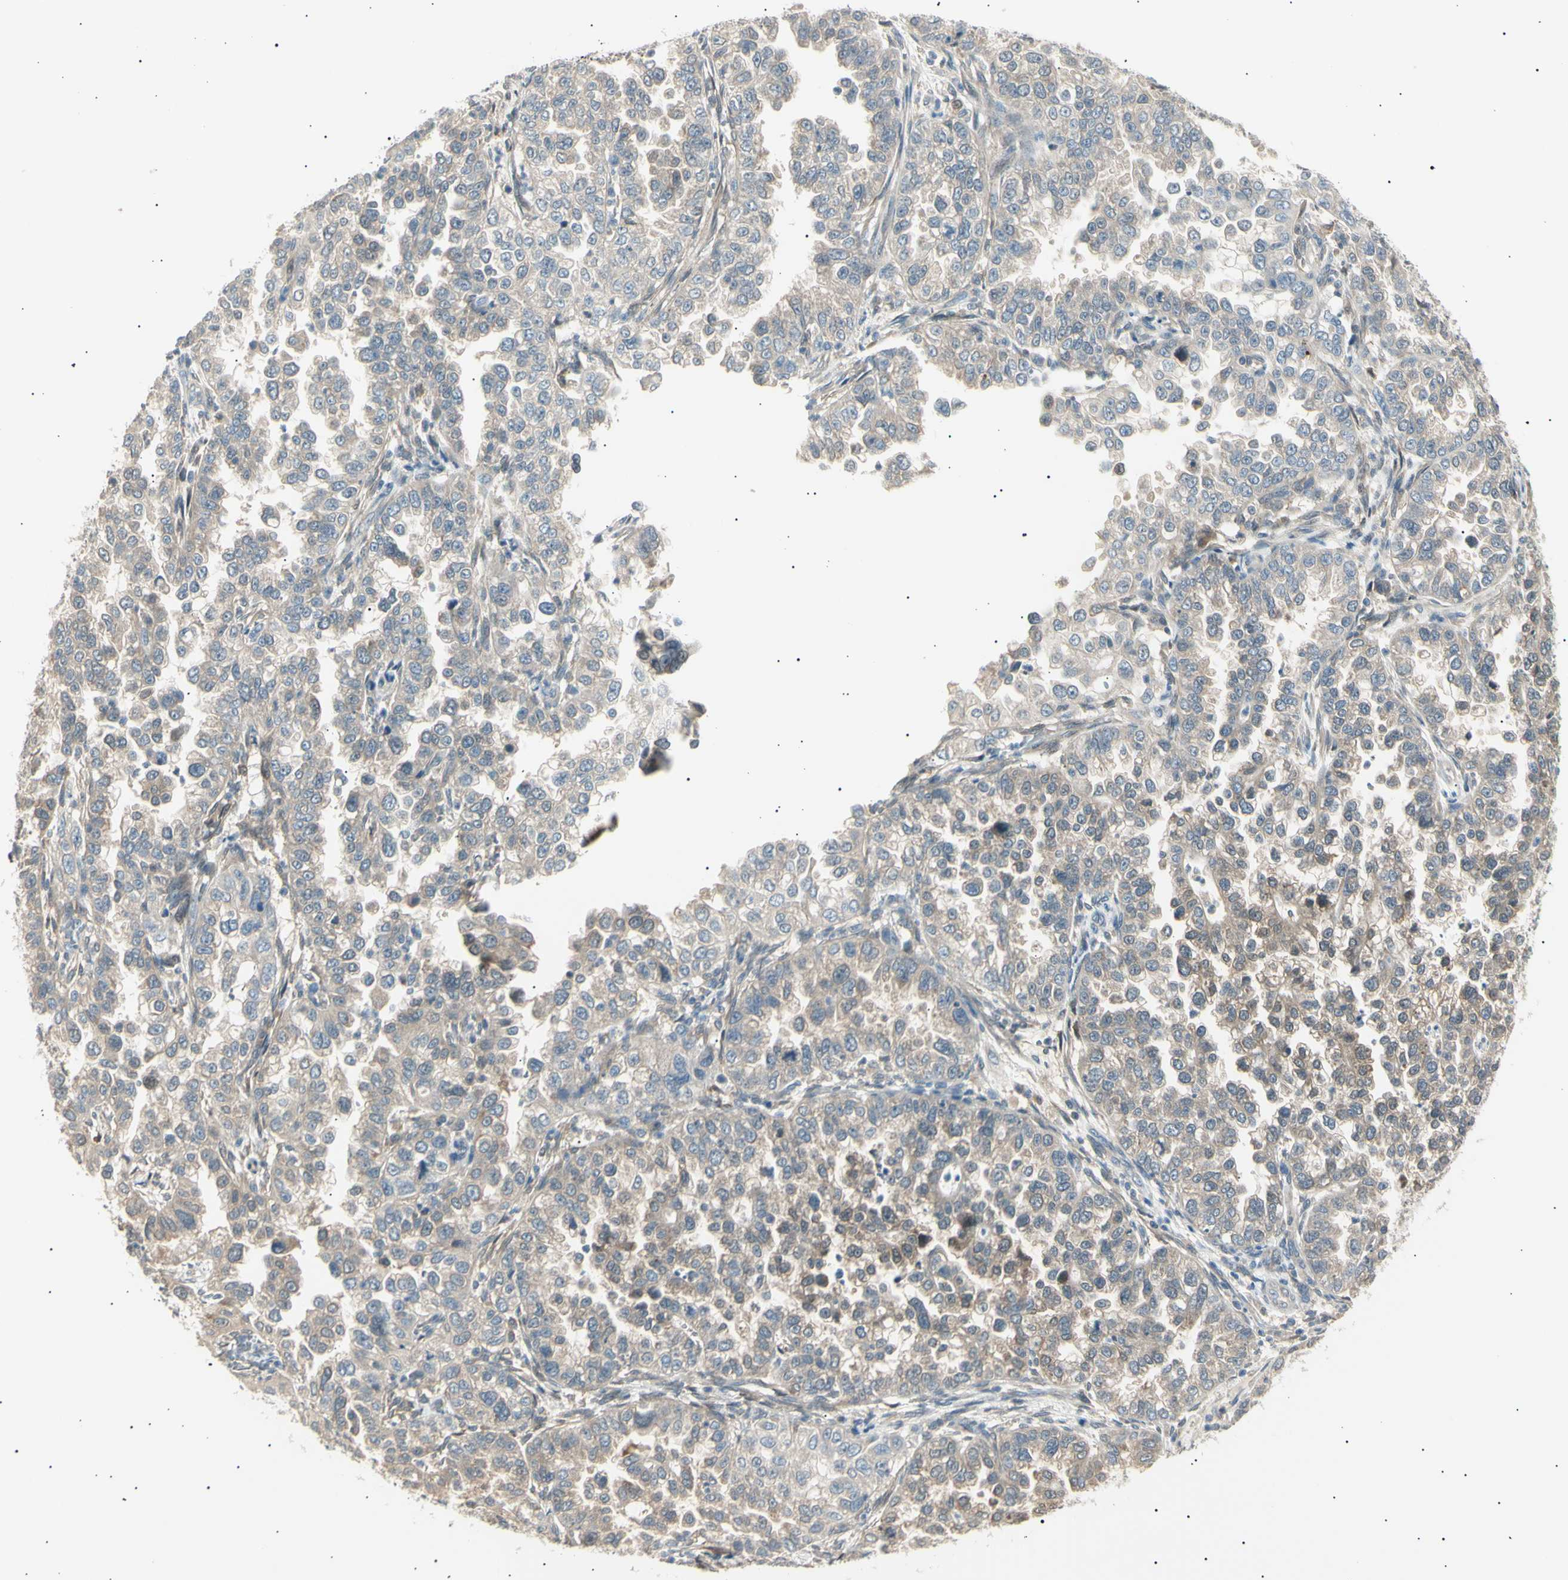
{"staining": {"intensity": "weak", "quantity": ">75%", "location": "cytoplasmic/membranous"}, "tissue": "endometrial cancer", "cell_type": "Tumor cells", "image_type": "cancer", "snomed": [{"axis": "morphology", "description": "Adenocarcinoma, NOS"}, {"axis": "topography", "description": "Endometrium"}], "caption": "Tumor cells display low levels of weak cytoplasmic/membranous staining in about >75% of cells in human adenocarcinoma (endometrial).", "gene": "LHPP", "patient": {"sex": "female", "age": 85}}